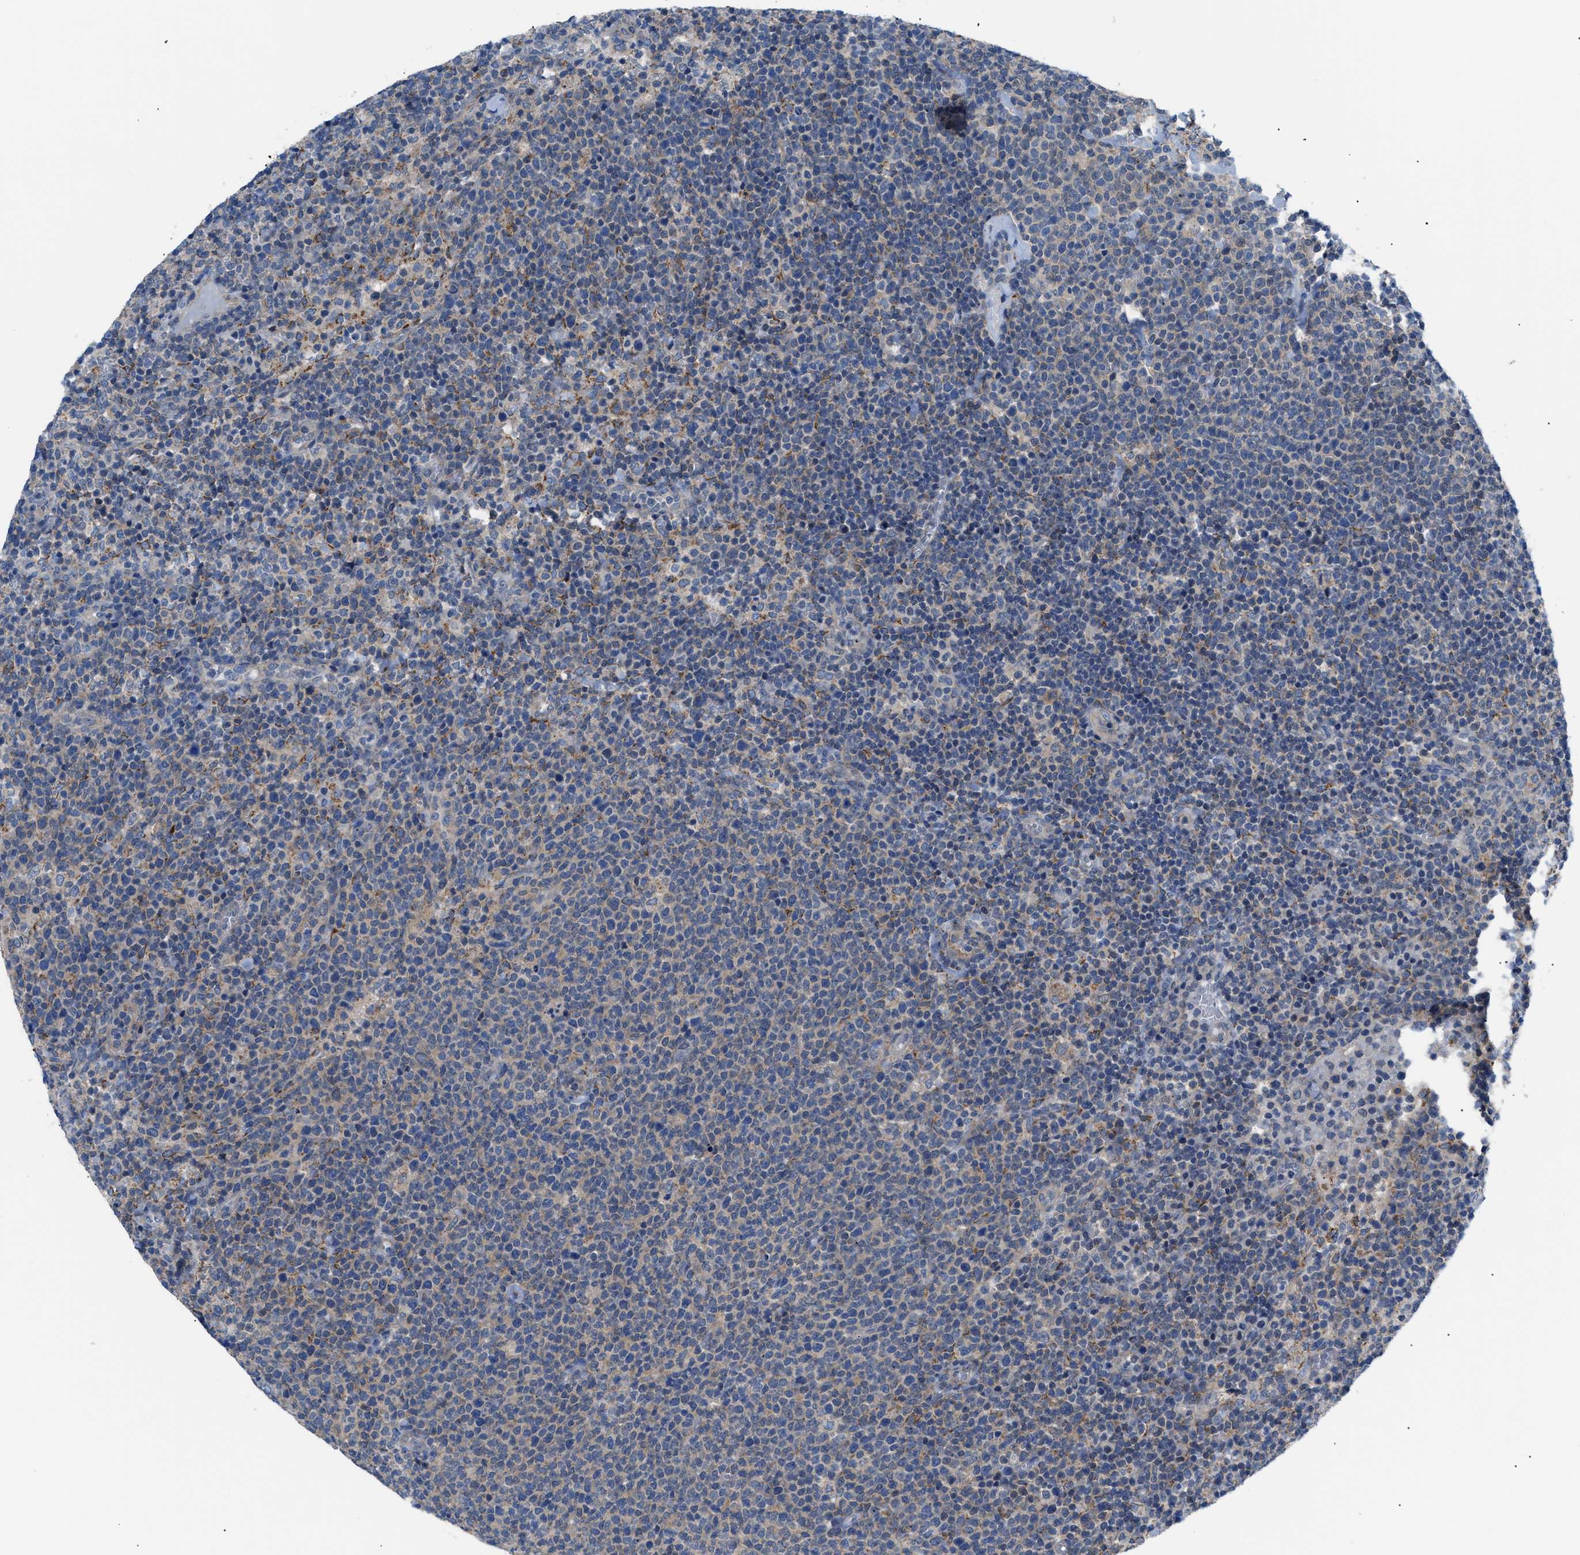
{"staining": {"intensity": "negative", "quantity": "none", "location": "none"}, "tissue": "lymphoma", "cell_type": "Tumor cells", "image_type": "cancer", "snomed": [{"axis": "morphology", "description": "Malignant lymphoma, non-Hodgkin's type, High grade"}, {"axis": "topography", "description": "Lymph node"}], "caption": "Human high-grade malignant lymphoma, non-Hodgkin's type stained for a protein using immunohistochemistry (IHC) reveals no expression in tumor cells.", "gene": "TMEM45B", "patient": {"sex": "male", "age": 61}}